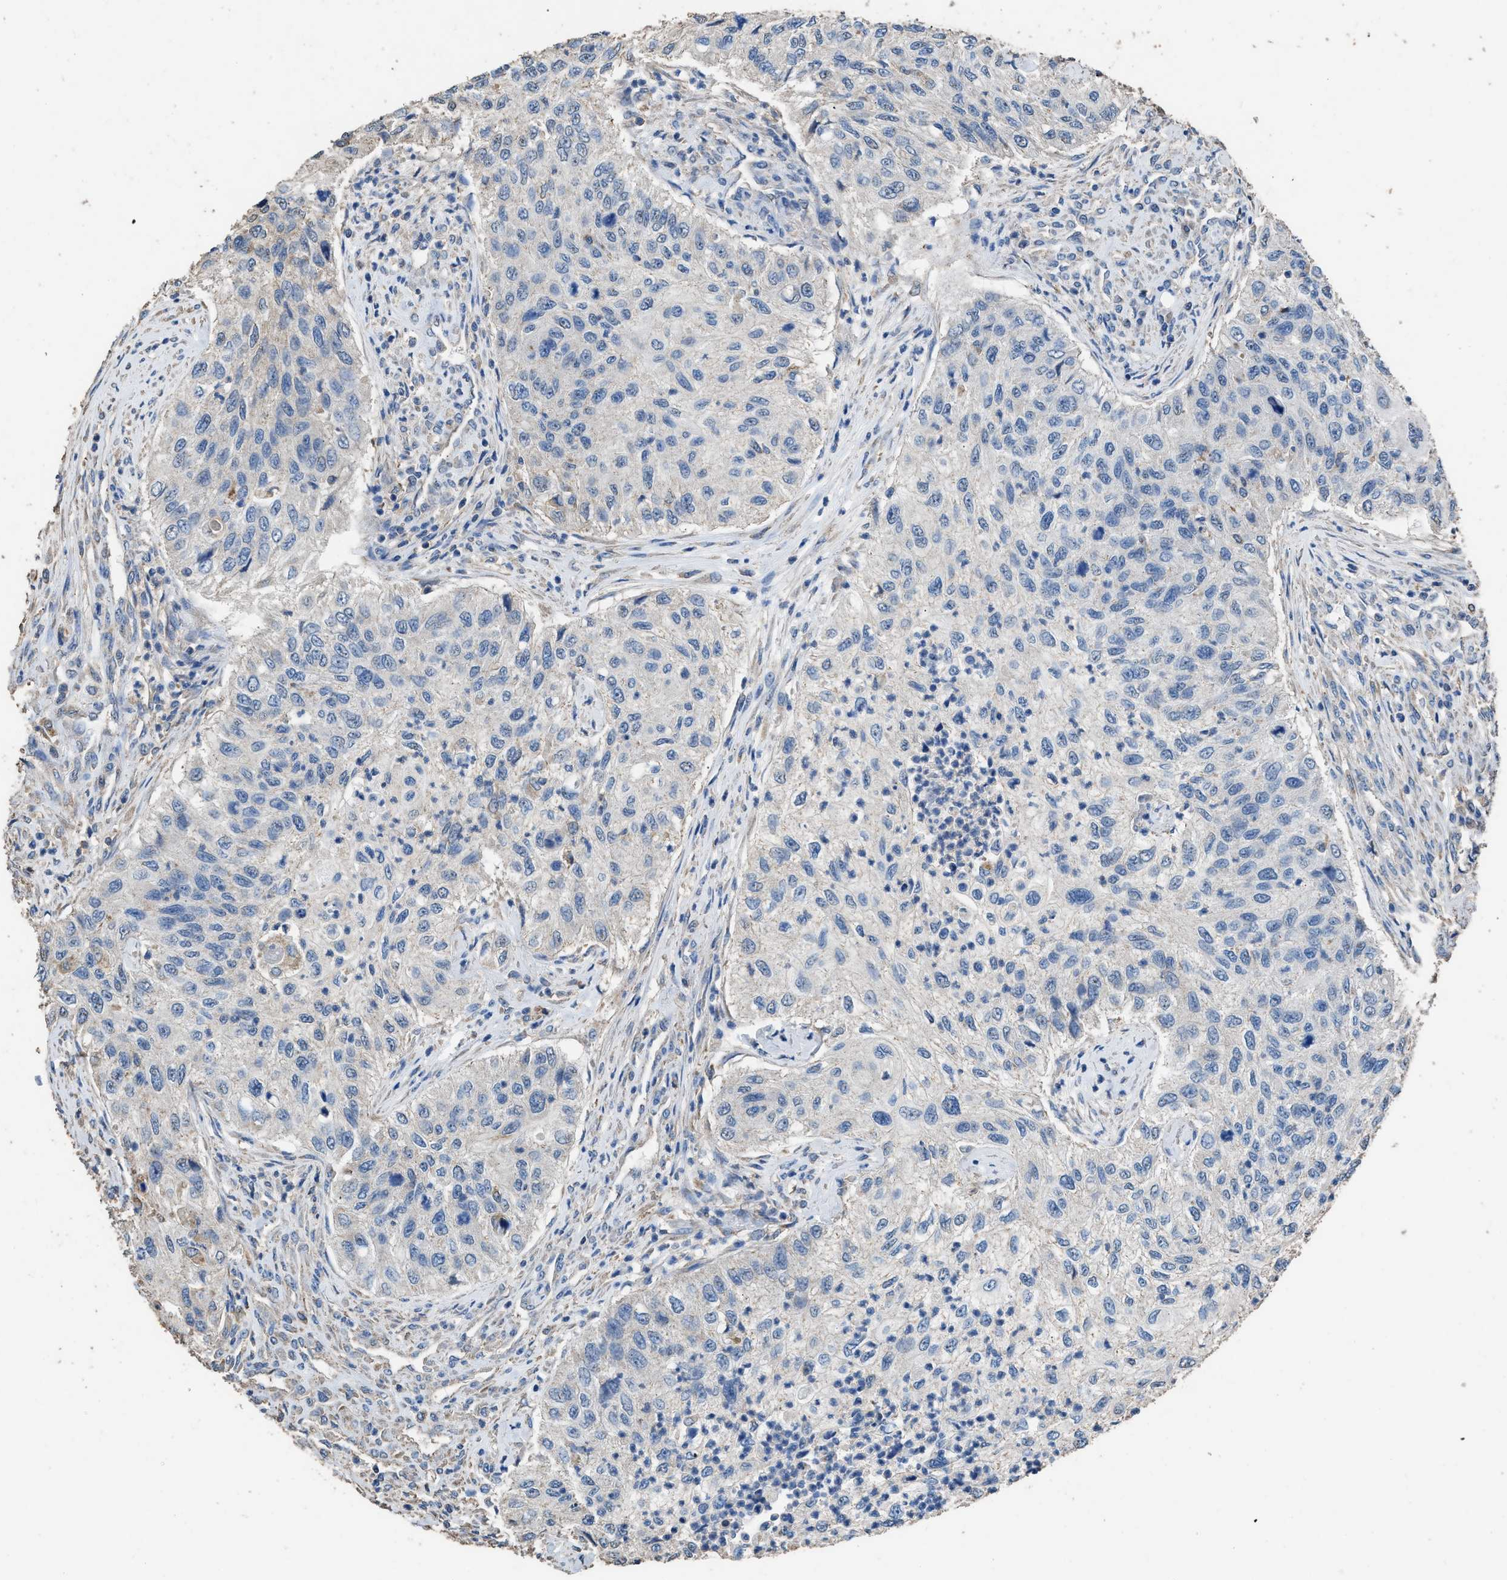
{"staining": {"intensity": "negative", "quantity": "none", "location": "none"}, "tissue": "urothelial cancer", "cell_type": "Tumor cells", "image_type": "cancer", "snomed": [{"axis": "morphology", "description": "Urothelial carcinoma, High grade"}, {"axis": "topography", "description": "Urinary bladder"}], "caption": "High-grade urothelial carcinoma was stained to show a protein in brown. There is no significant expression in tumor cells. Brightfield microscopy of immunohistochemistry (IHC) stained with DAB (brown) and hematoxylin (blue), captured at high magnification.", "gene": "ITSN1", "patient": {"sex": "female", "age": 60}}